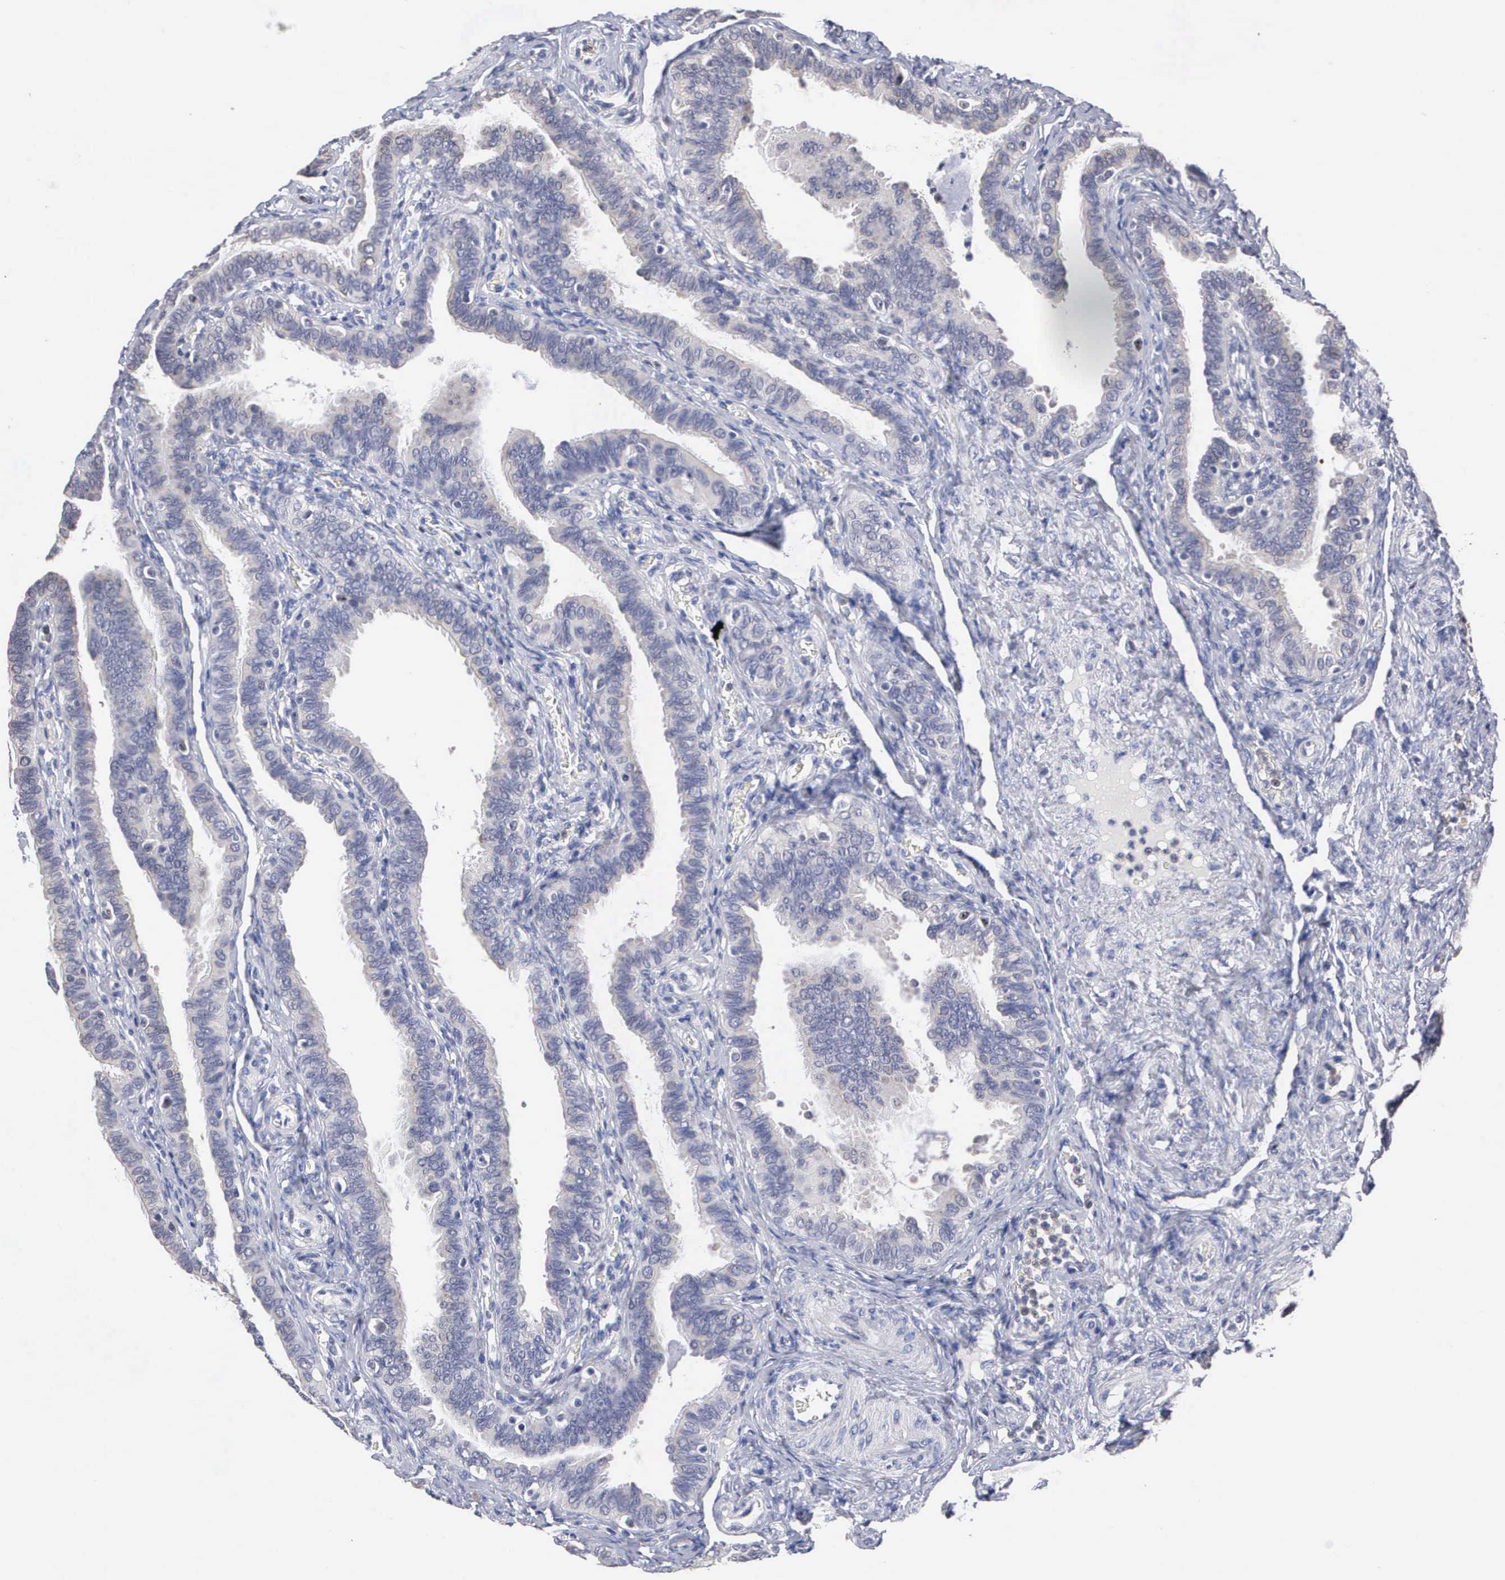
{"staining": {"intensity": "weak", "quantity": "<25%", "location": "nuclear"}, "tissue": "fallopian tube", "cell_type": "Glandular cells", "image_type": "normal", "snomed": [{"axis": "morphology", "description": "Normal tissue, NOS"}, {"axis": "topography", "description": "Fallopian tube"}], "caption": "The image displays no significant expression in glandular cells of fallopian tube. (Stains: DAB (3,3'-diaminobenzidine) immunohistochemistry (IHC) with hematoxylin counter stain, Microscopy: brightfield microscopy at high magnification).", "gene": "KDM6A", "patient": {"sex": "female", "age": 38}}